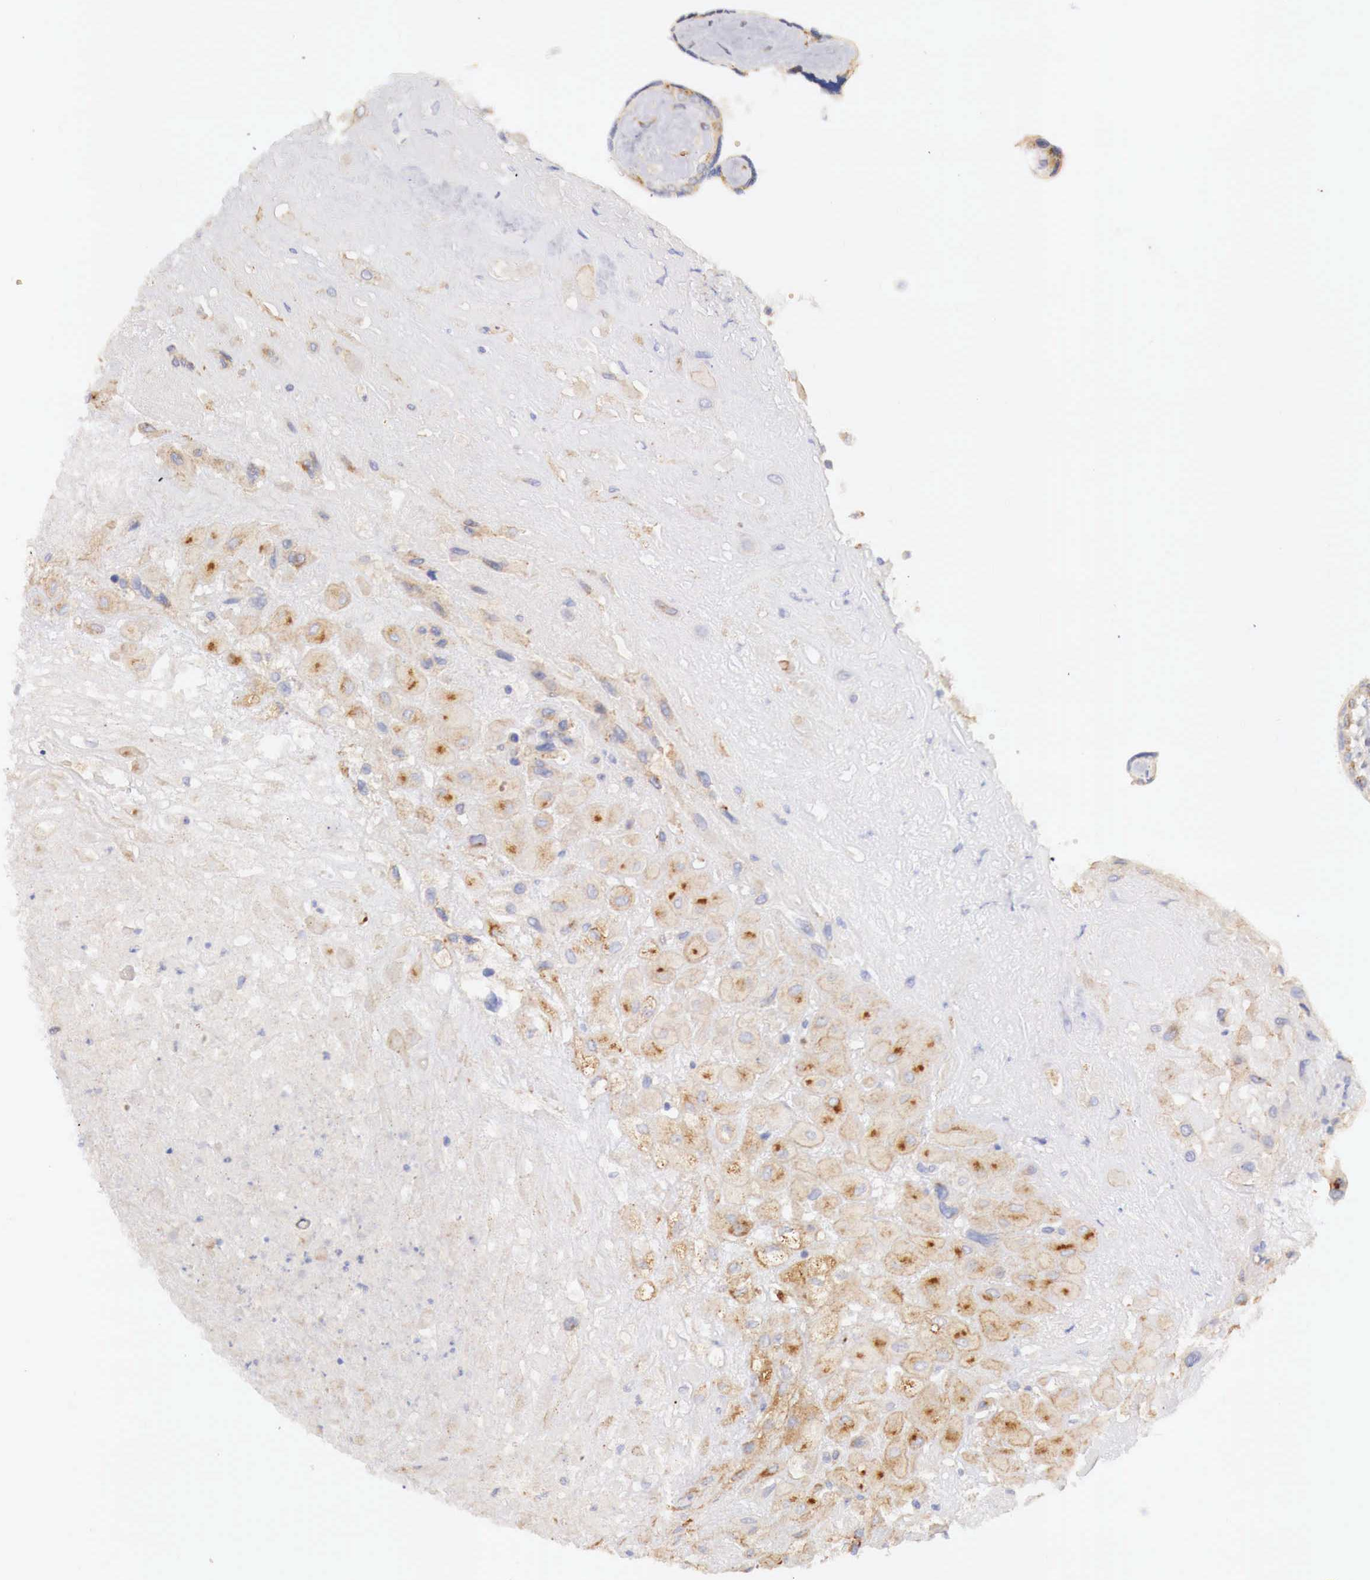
{"staining": {"intensity": "weak", "quantity": ">75%", "location": "cytoplasmic/membranous"}, "tissue": "placenta", "cell_type": "Decidual cells", "image_type": "normal", "snomed": [{"axis": "morphology", "description": "Normal tissue, NOS"}, {"axis": "topography", "description": "Placenta"}], "caption": "Immunohistochemistry (IHC) of normal placenta demonstrates low levels of weak cytoplasmic/membranous positivity in about >75% of decidual cells. The staining was performed using DAB (3,3'-diaminobenzidine), with brown indicating positive protein expression. Nuclei are stained blue with hematoxylin.", "gene": "KLHDC7B", "patient": {"sex": "female", "age": 31}}